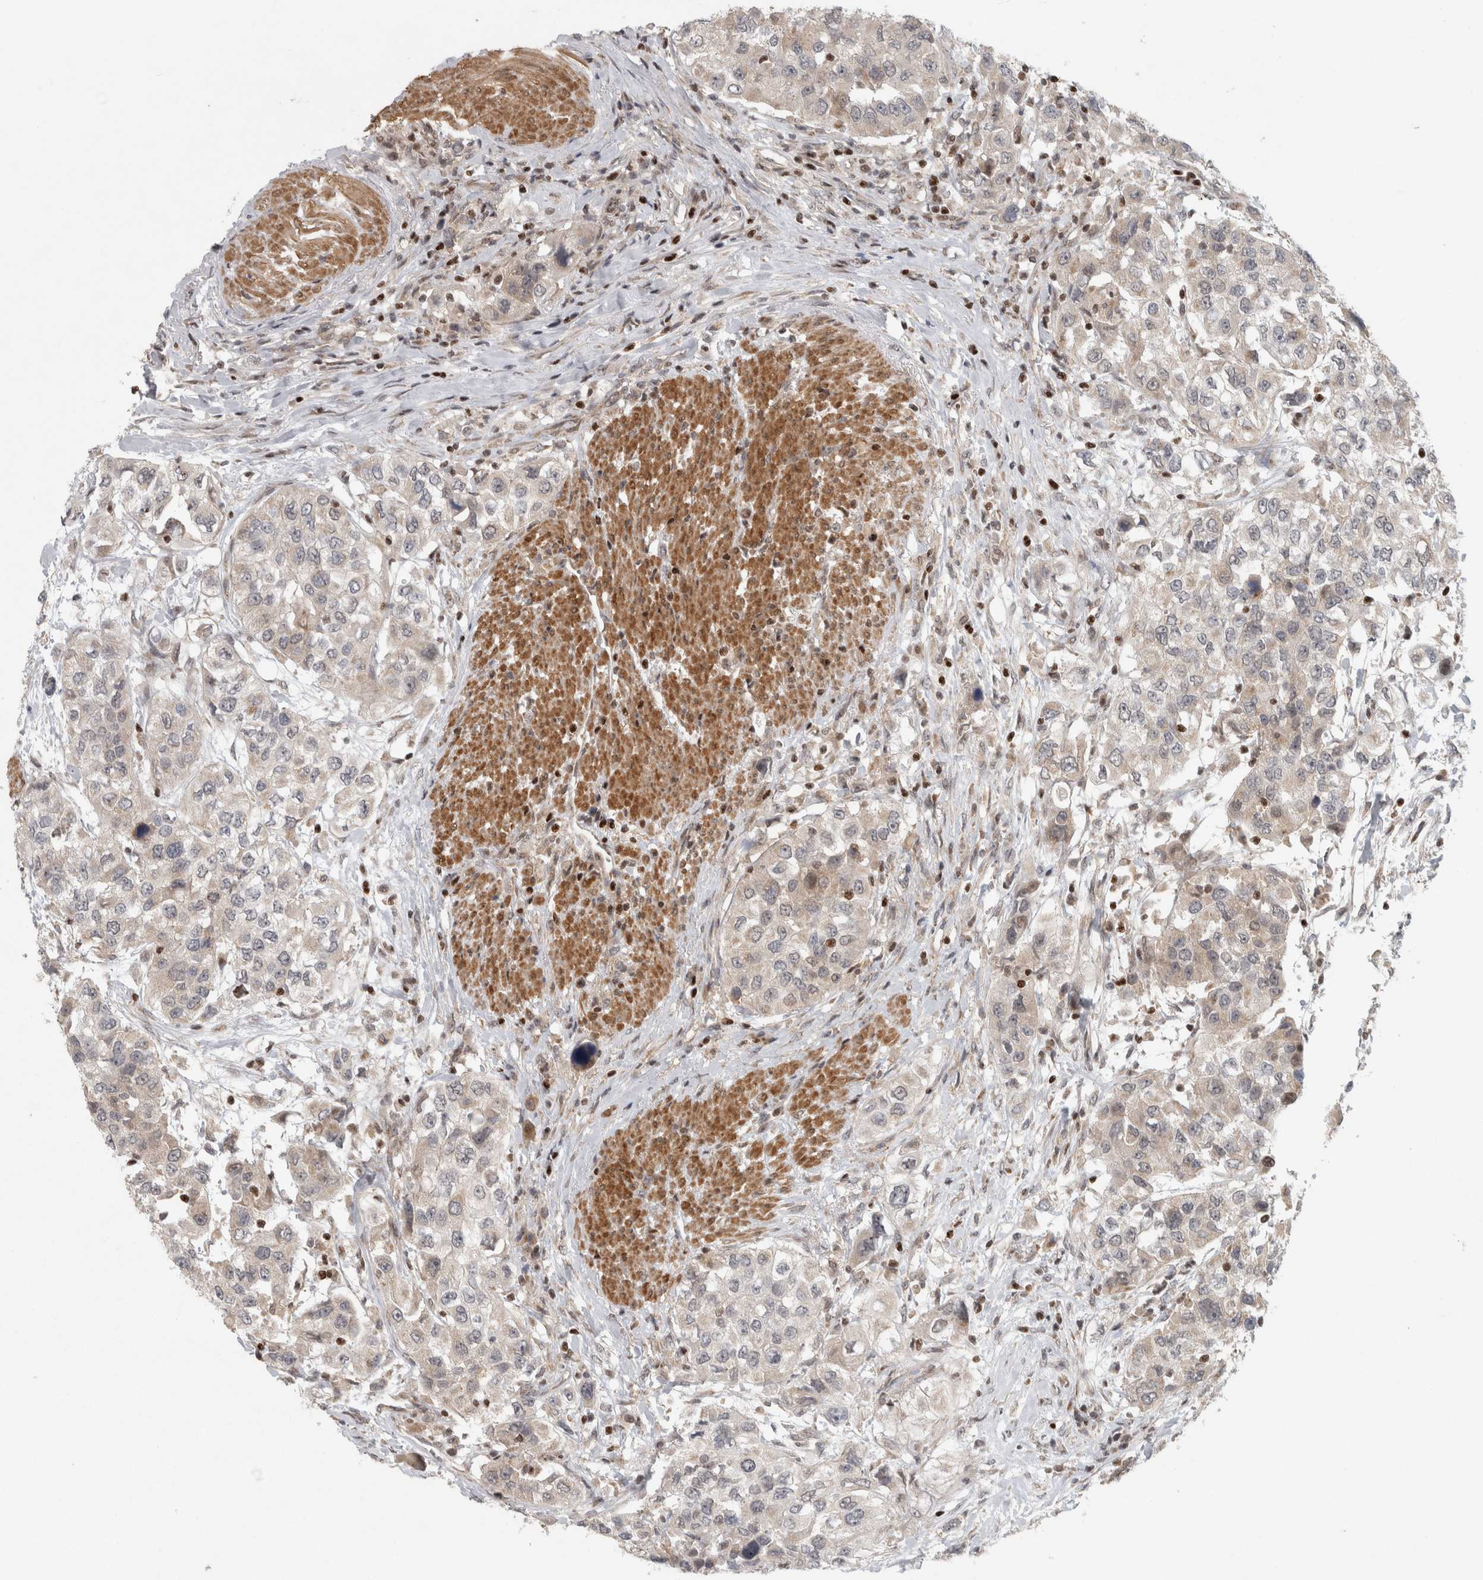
{"staining": {"intensity": "weak", "quantity": ">75%", "location": "cytoplasmic/membranous"}, "tissue": "urothelial cancer", "cell_type": "Tumor cells", "image_type": "cancer", "snomed": [{"axis": "morphology", "description": "Urothelial carcinoma, High grade"}, {"axis": "topography", "description": "Urinary bladder"}], "caption": "Brown immunohistochemical staining in urothelial cancer reveals weak cytoplasmic/membranous expression in about >75% of tumor cells.", "gene": "KDM8", "patient": {"sex": "female", "age": 80}}